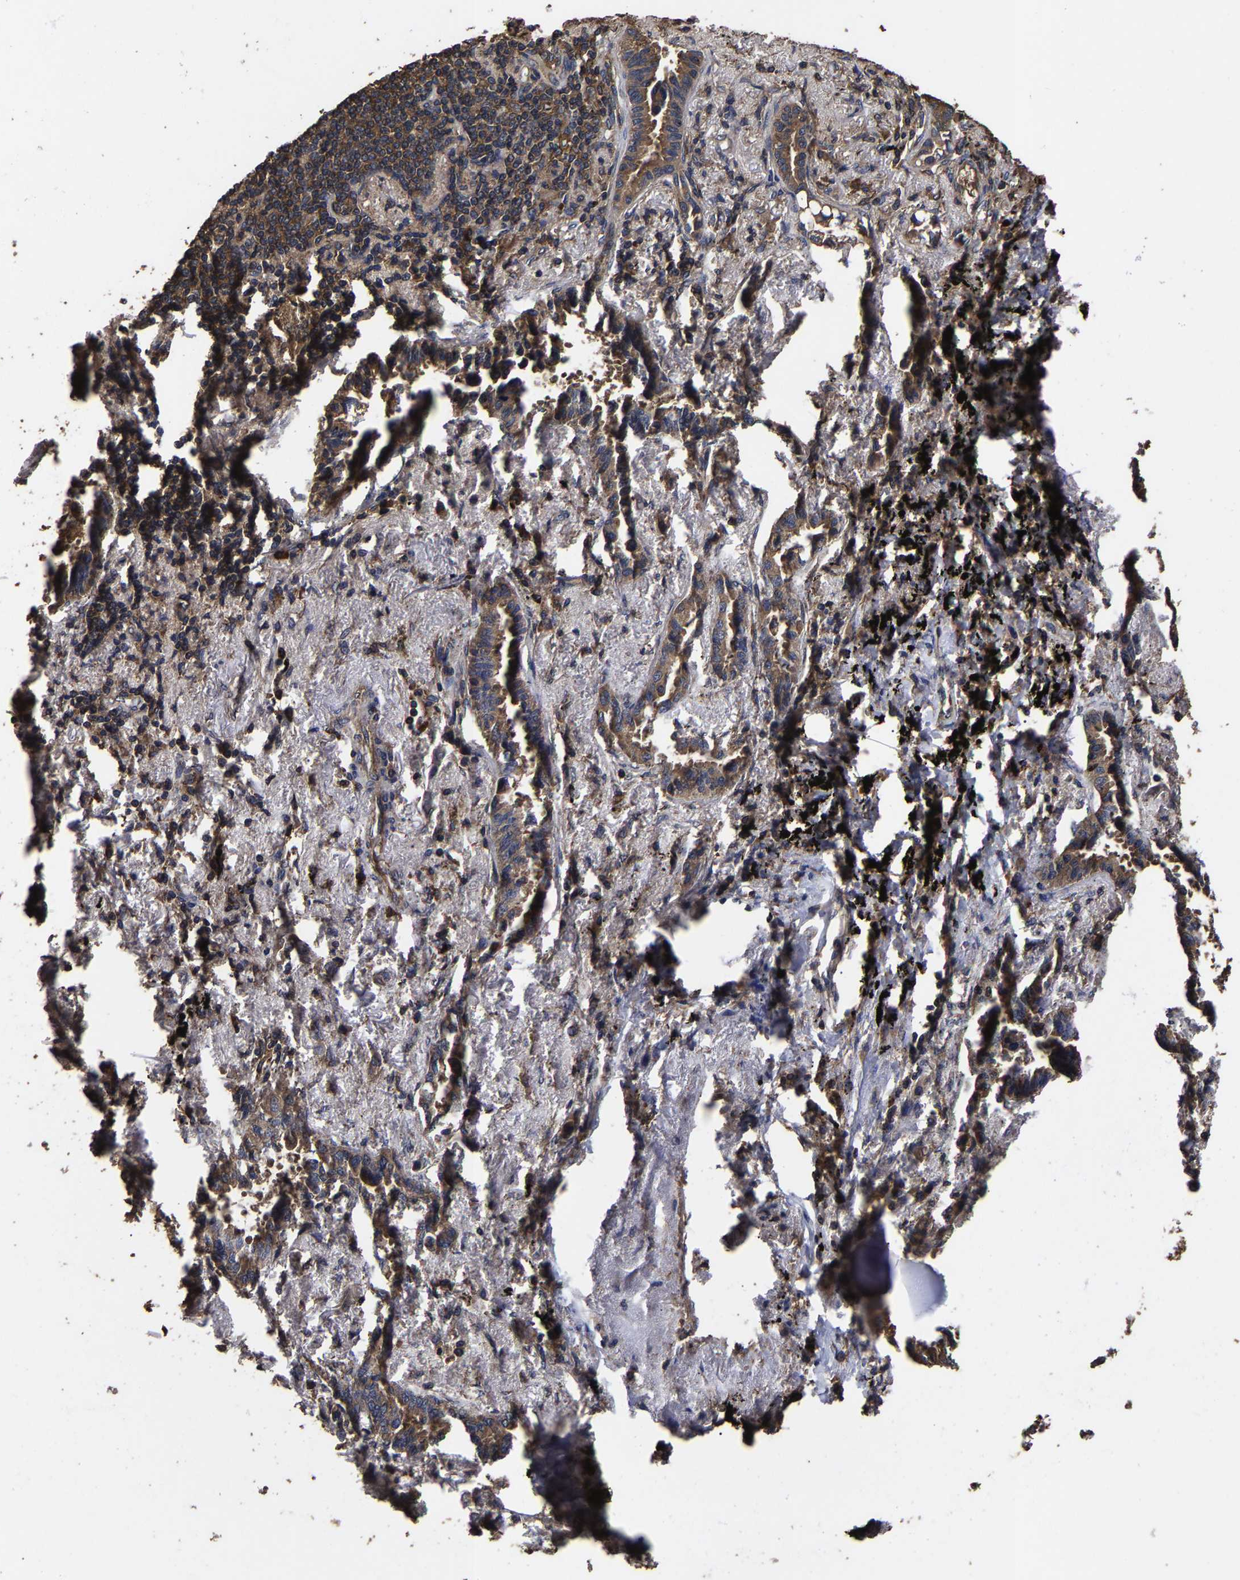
{"staining": {"intensity": "moderate", "quantity": ">75%", "location": "cytoplasmic/membranous"}, "tissue": "lung cancer", "cell_type": "Tumor cells", "image_type": "cancer", "snomed": [{"axis": "morphology", "description": "Adenocarcinoma, NOS"}, {"axis": "topography", "description": "Lung"}], "caption": "Tumor cells exhibit medium levels of moderate cytoplasmic/membranous expression in about >75% of cells in adenocarcinoma (lung).", "gene": "ITCH", "patient": {"sex": "male", "age": 59}}